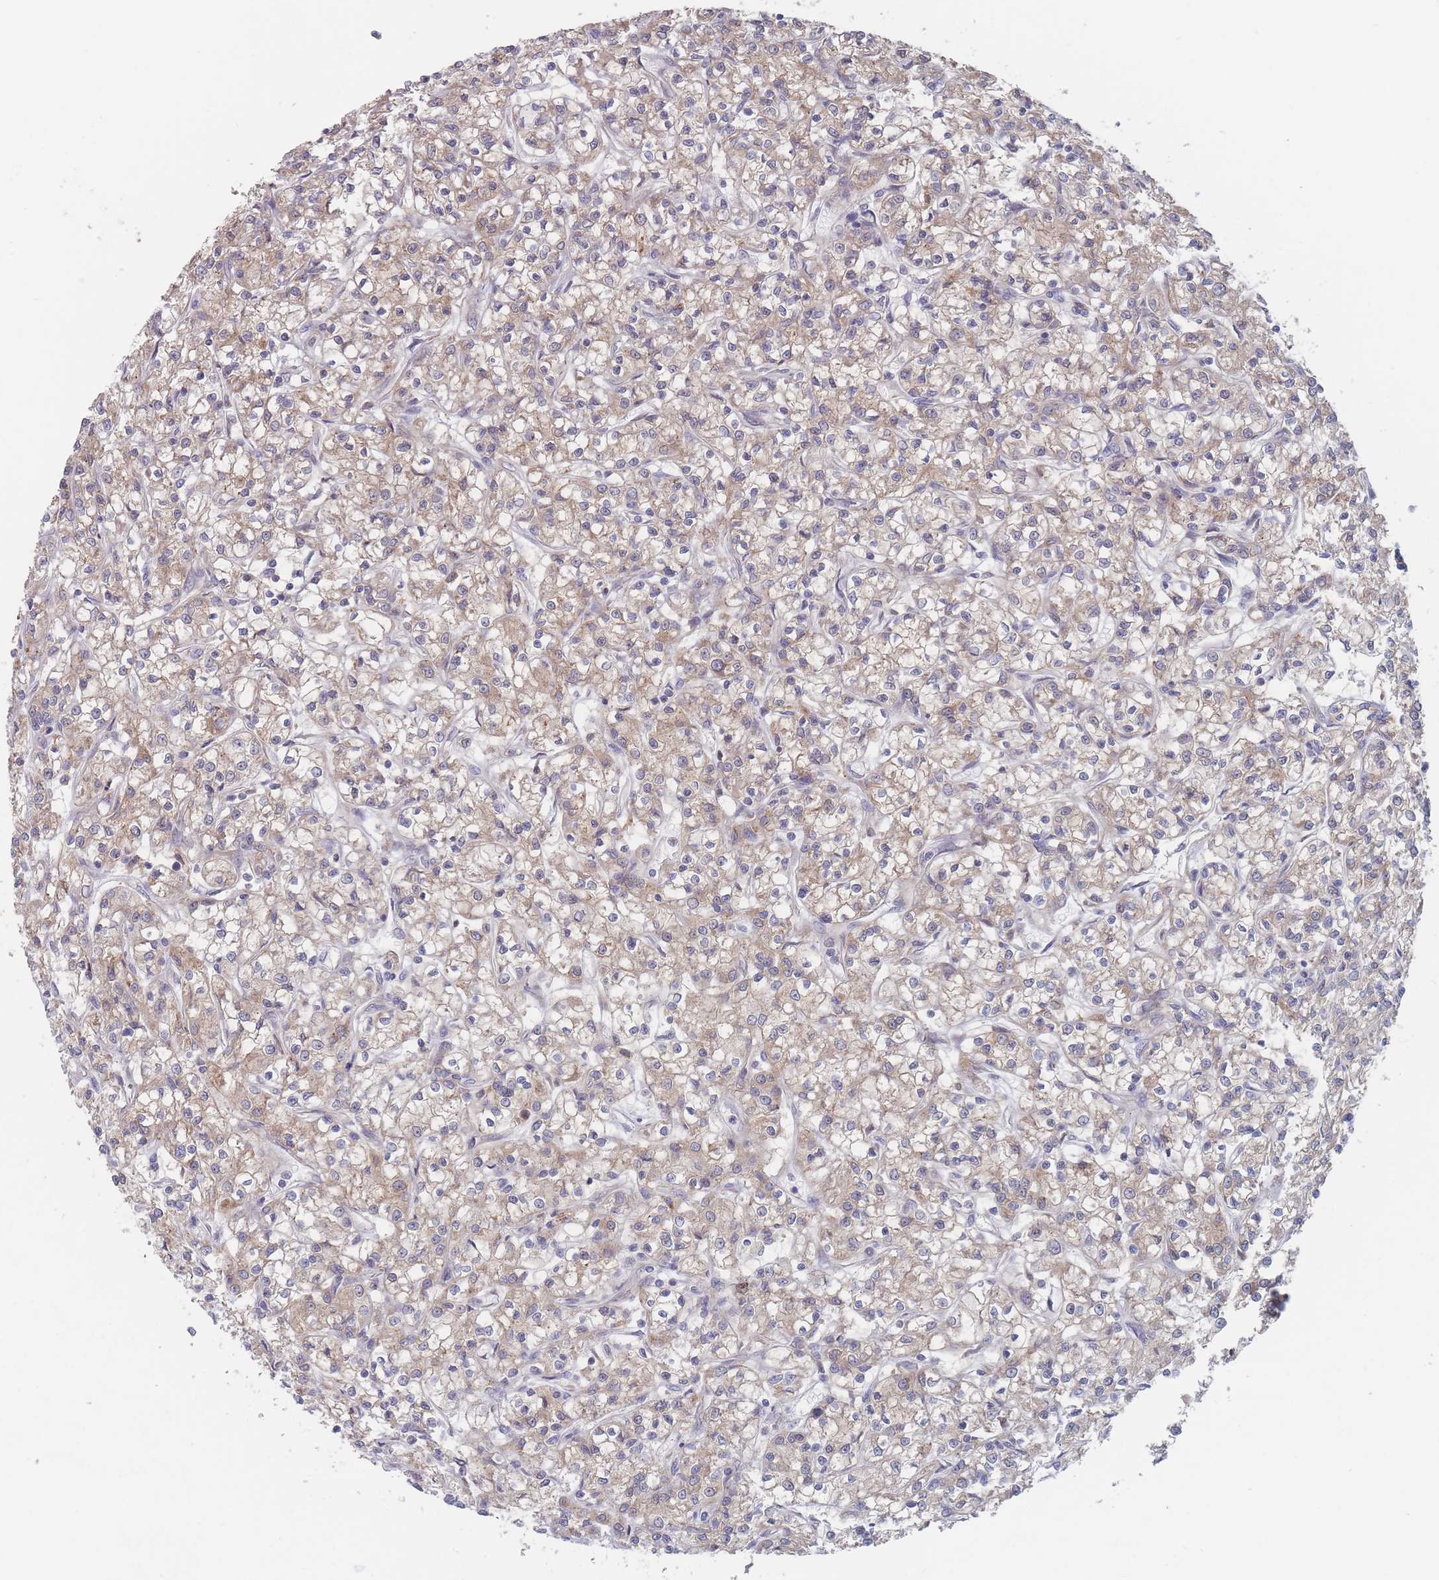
{"staining": {"intensity": "weak", "quantity": "25%-75%", "location": "cytoplasmic/membranous"}, "tissue": "renal cancer", "cell_type": "Tumor cells", "image_type": "cancer", "snomed": [{"axis": "morphology", "description": "Adenocarcinoma, NOS"}, {"axis": "topography", "description": "Kidney"}], "caption": "IHC of human renal cancer (adenocarcinoma) shows low levels of weak cytoplasmic/membranous staining in about 25%-75% of tumor cells.", "gene": "EFCC1", "patient": {"sex": "female", "age": 59}}